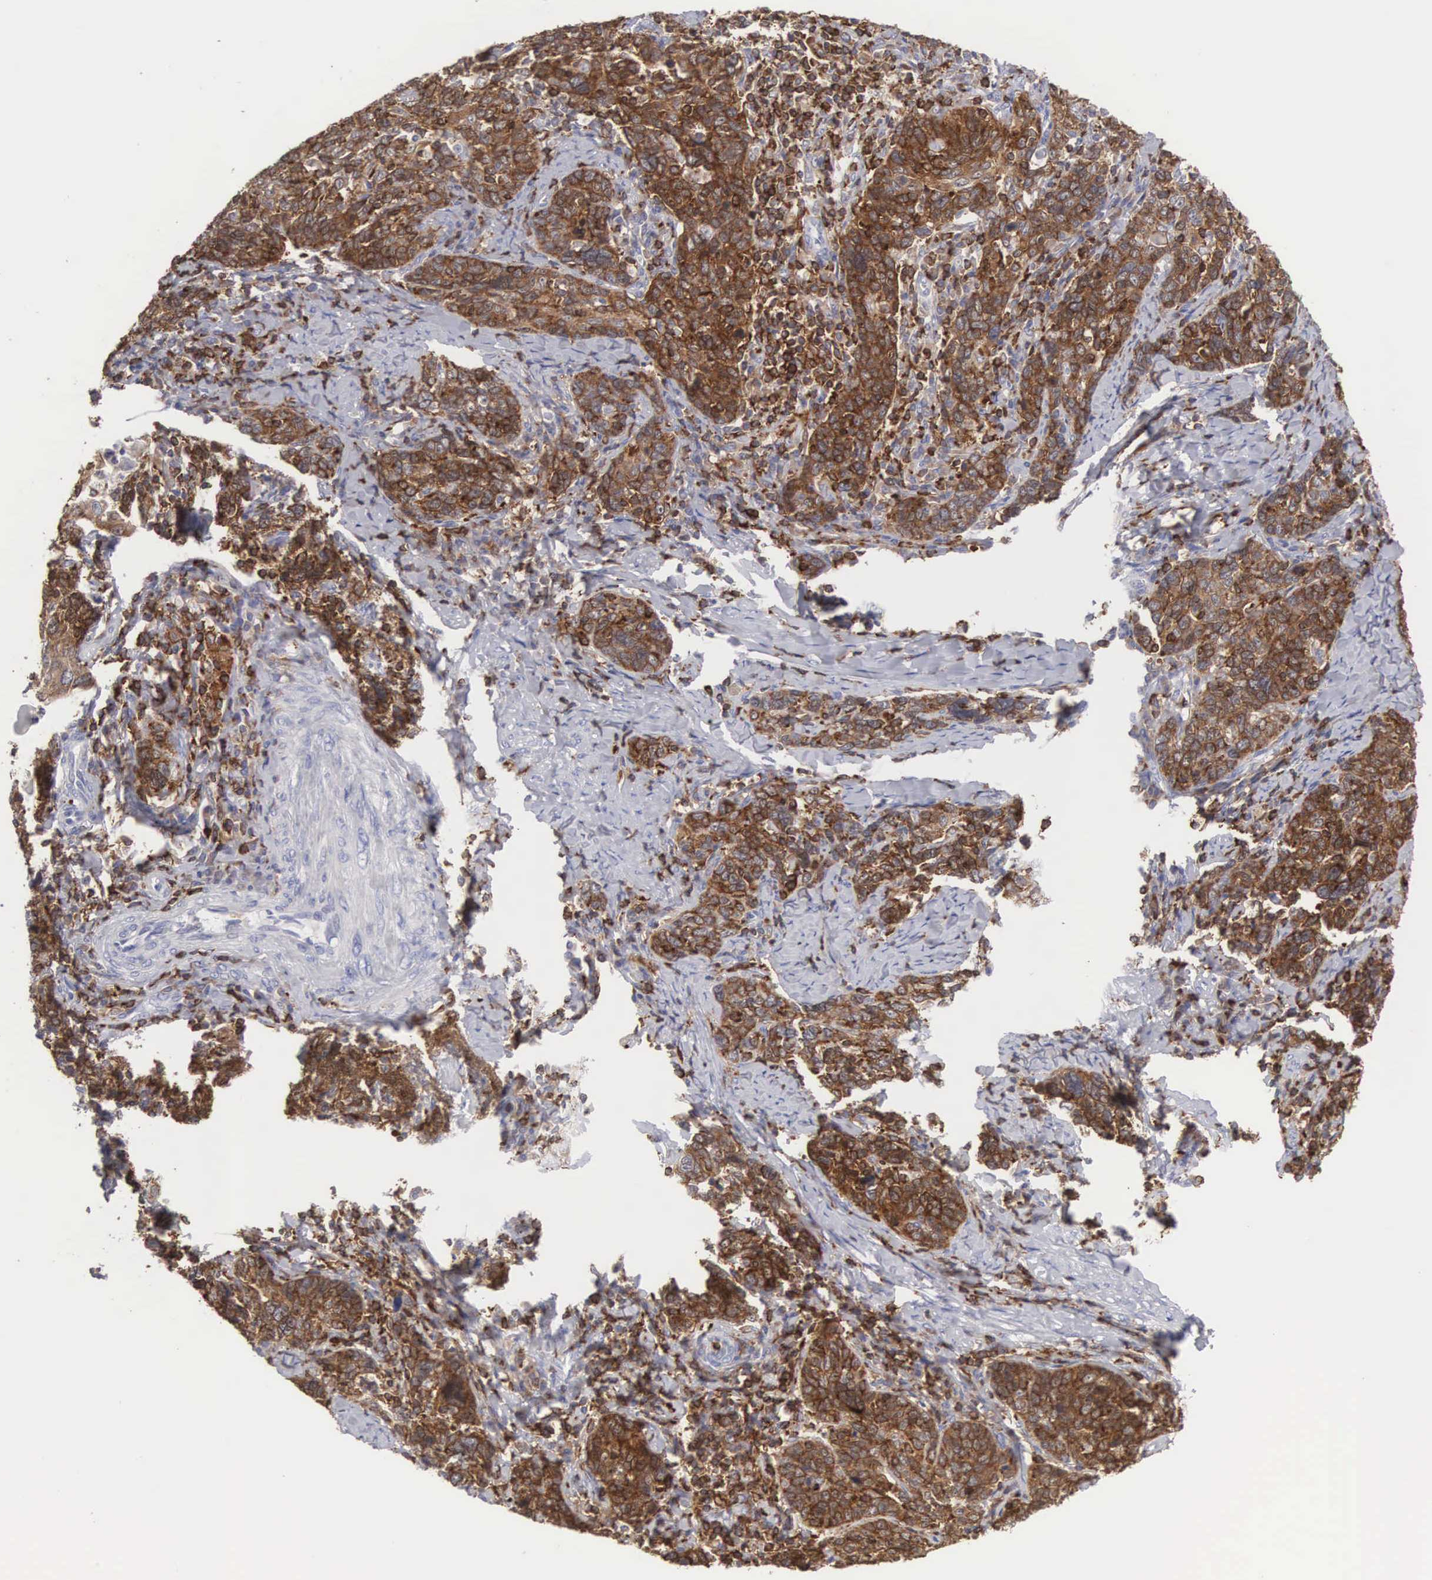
{"staining": {"intensity": "strong", "quantity": ">75%", "location": "cytoplasmic/membranous"}, "tissue": "cervical cancer", "cell_type": "Tumor cells", "image_type": "cancer", "snomed": [{"axis": "morphology", "description": "Squamous cell carcinoma, NOS"}, {"axis": "topography", "description": "Cervix"}], "caption": "Squamous cell carcinoma (cervical) was stained to show a protein in brown. There is high levels of strong cytoplasmic/membranous expression in about >75% of tumor cells.", "gene": "SH3BP1", "patient": {"sex": "female", "age": 41}}